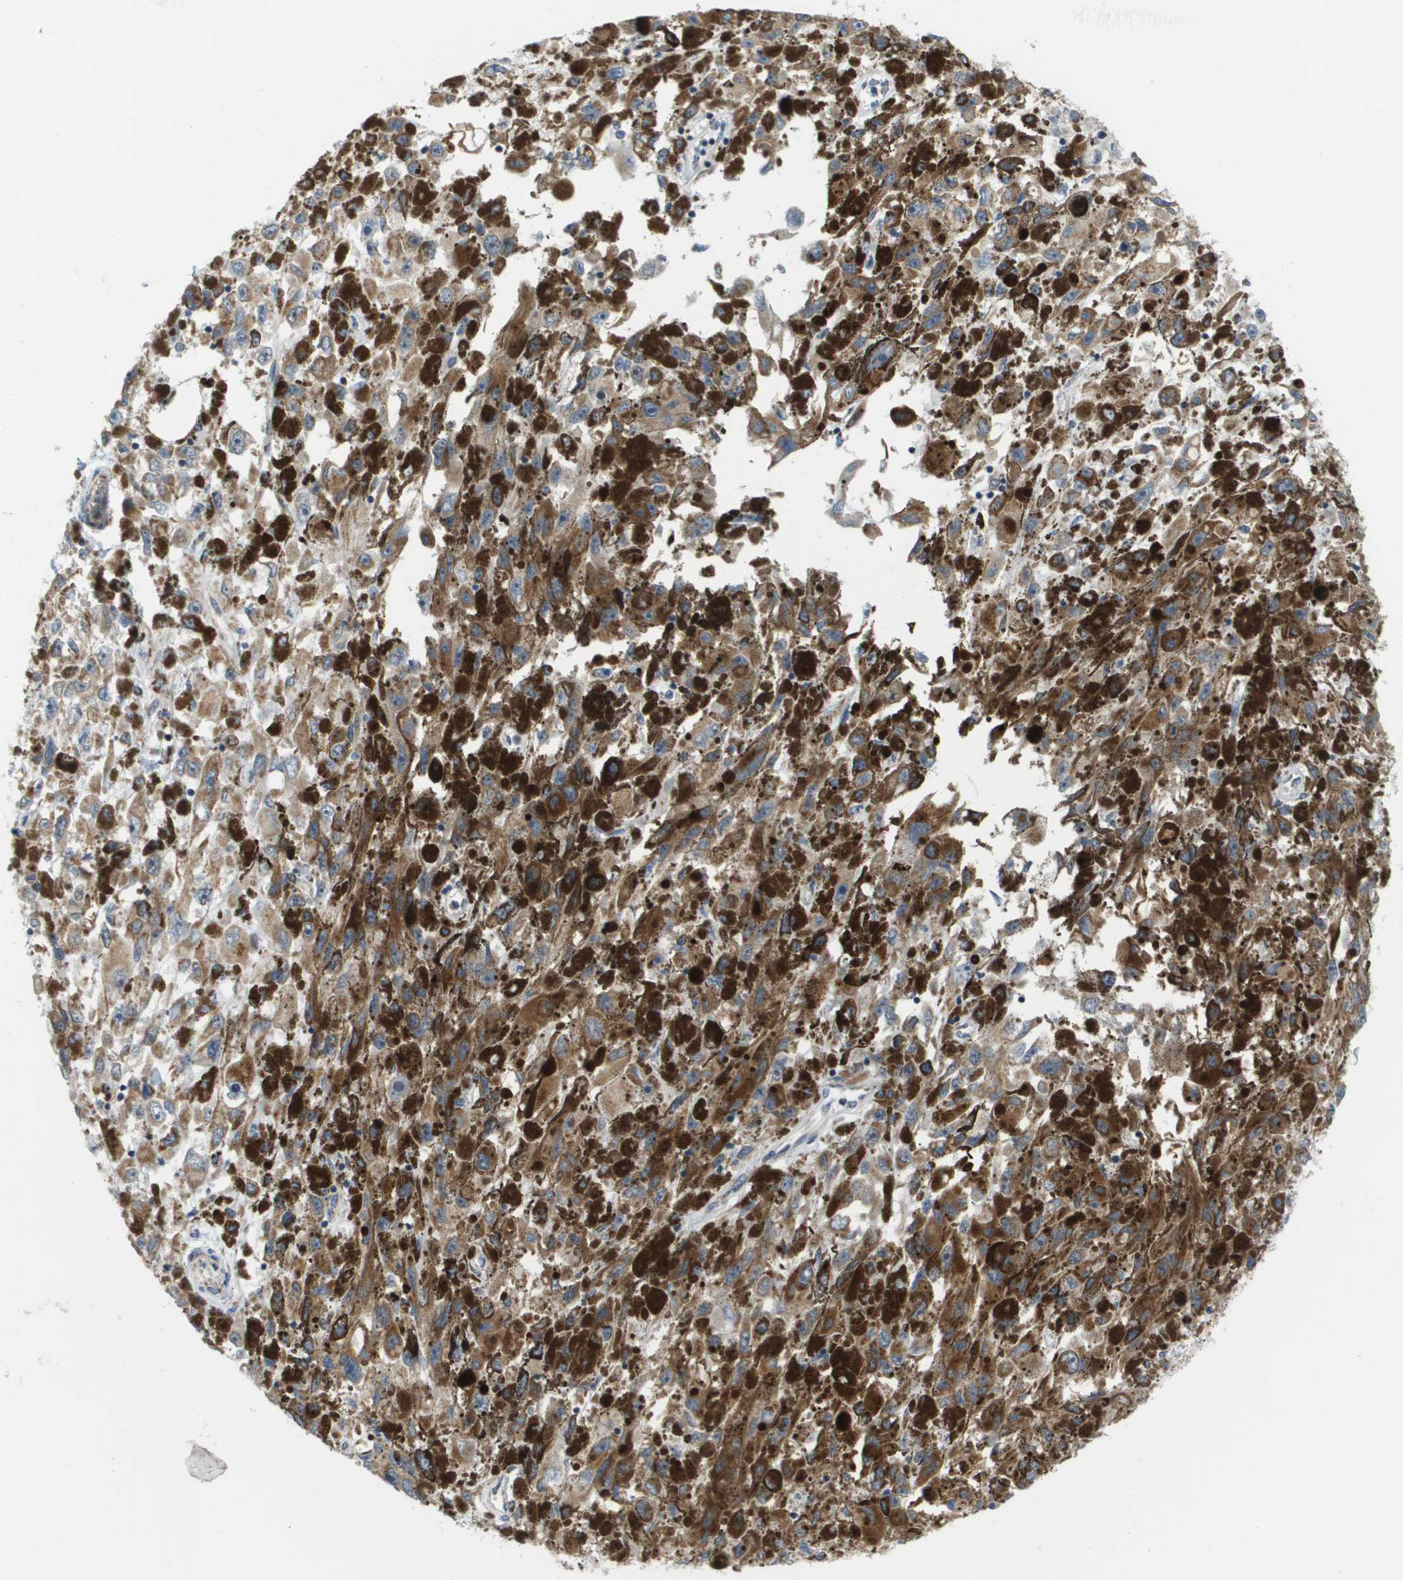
{"staining": {"intensity": "moderate", "quantity": ">75%", "location": "cytoplasmic/membranous"}, "tissue": "melanoma", "cell_type": "Tumor cells", "image_type": "cancer", "snomed": [{"axis": "morphology", "description": "Malignant melanoma, NOS"}, {"axis": "topography", "description": "Skin"}], "caption": "A photomicrograph showing moderate cytoplasmic/membranous staining in about >75% of tumor cells in melanoma, as visualized by brown immunohistochemical staining.", "gene": "KRT23", "patient": {"sex": "female", "age": 104}}